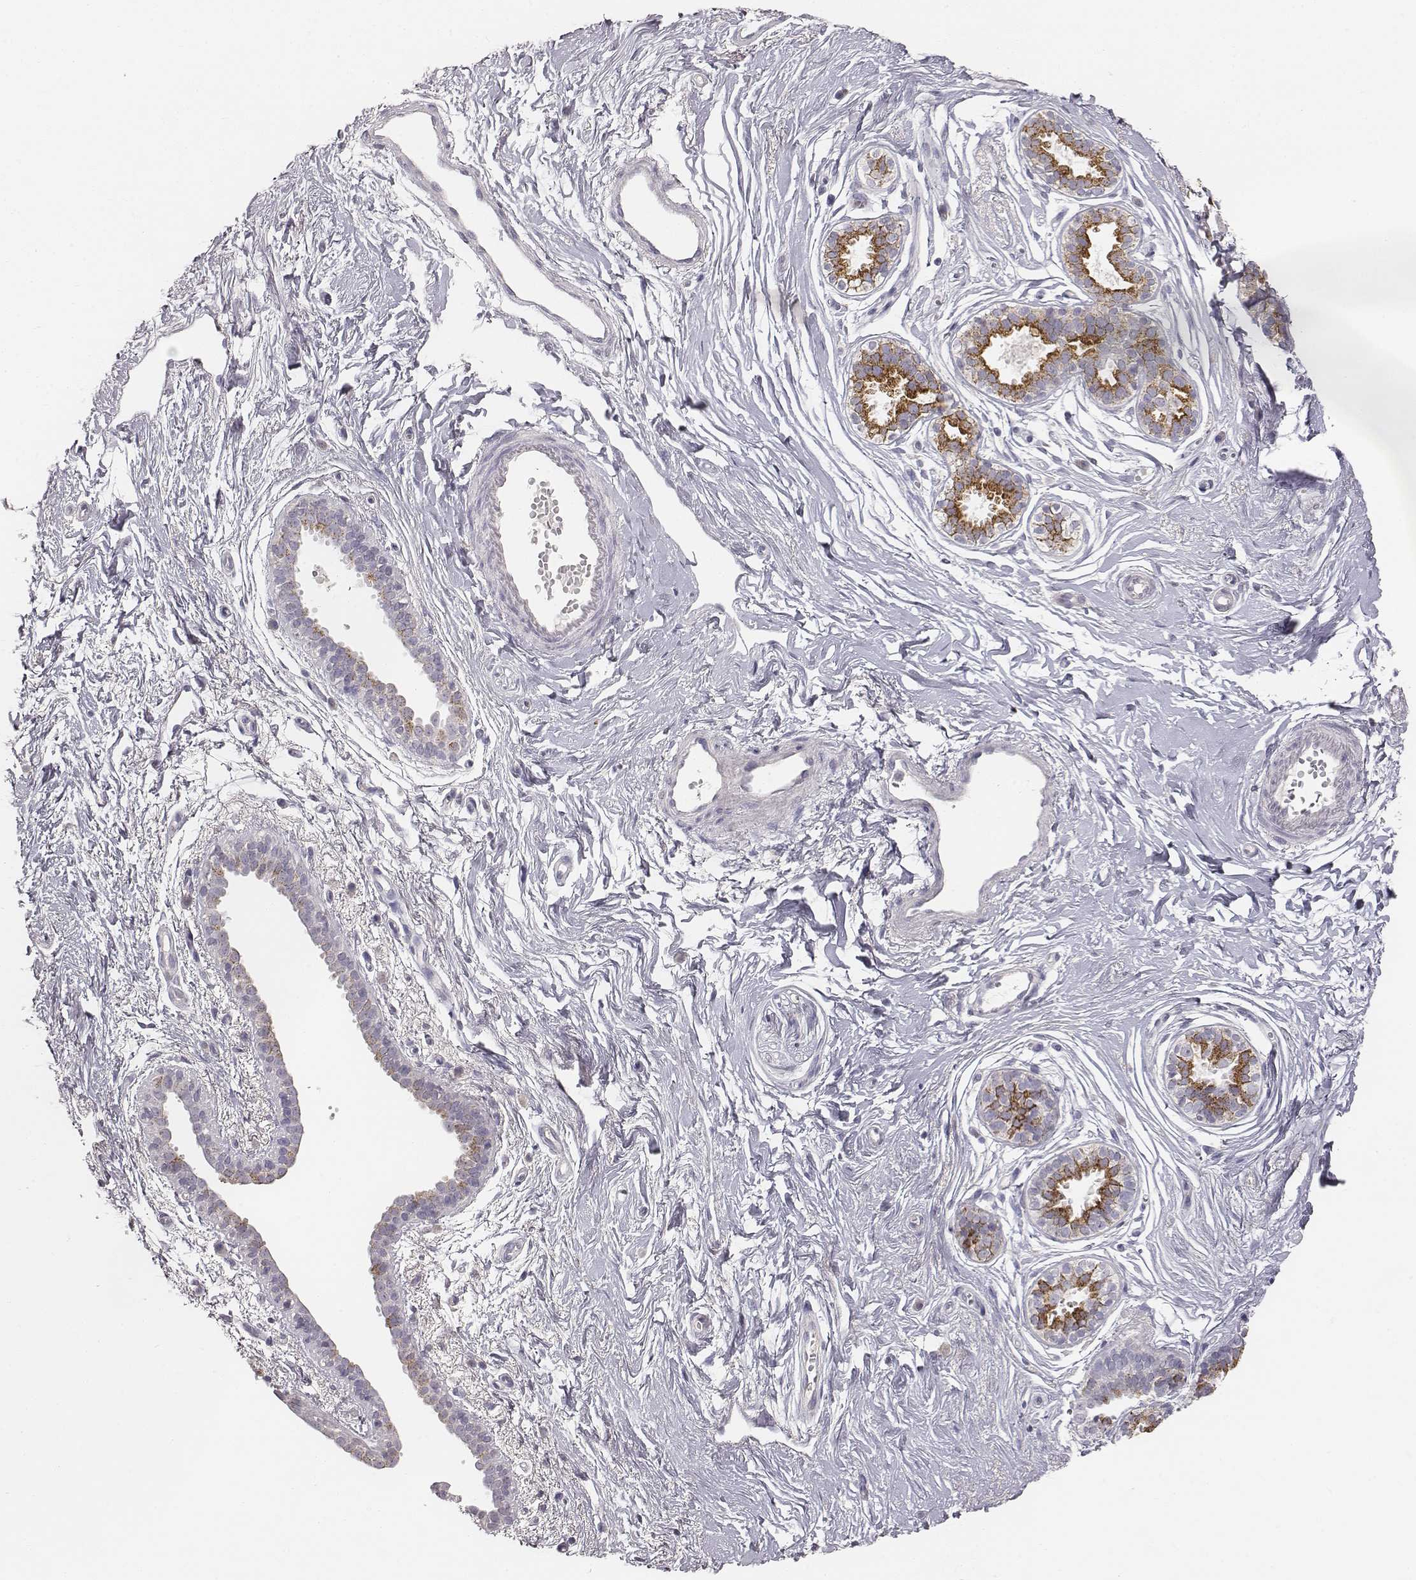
{"staining": {"intensity": "moderate", "quantity": ">75%", "location": "cytoplasmic/membranous"}, "tissue": "breast", "cell_type": "Adipocytes", "image_type": "normal", "snomed": [{"axis": "morphology", "description": "Normal tissue, NOS"}, {"axis": "topography", "description": "Breast"}], "caption": "Adipocytes display medium levels of moderate cytoplasmic/membranous staining in about >75% of cells in unremarkable human breast. (DAB (3,3'-diaminobenzidine) IHC with brightfield microscopy, high magnification).", "gene": "ABCD3", "patient": {"sex": "female", "age": 49}}